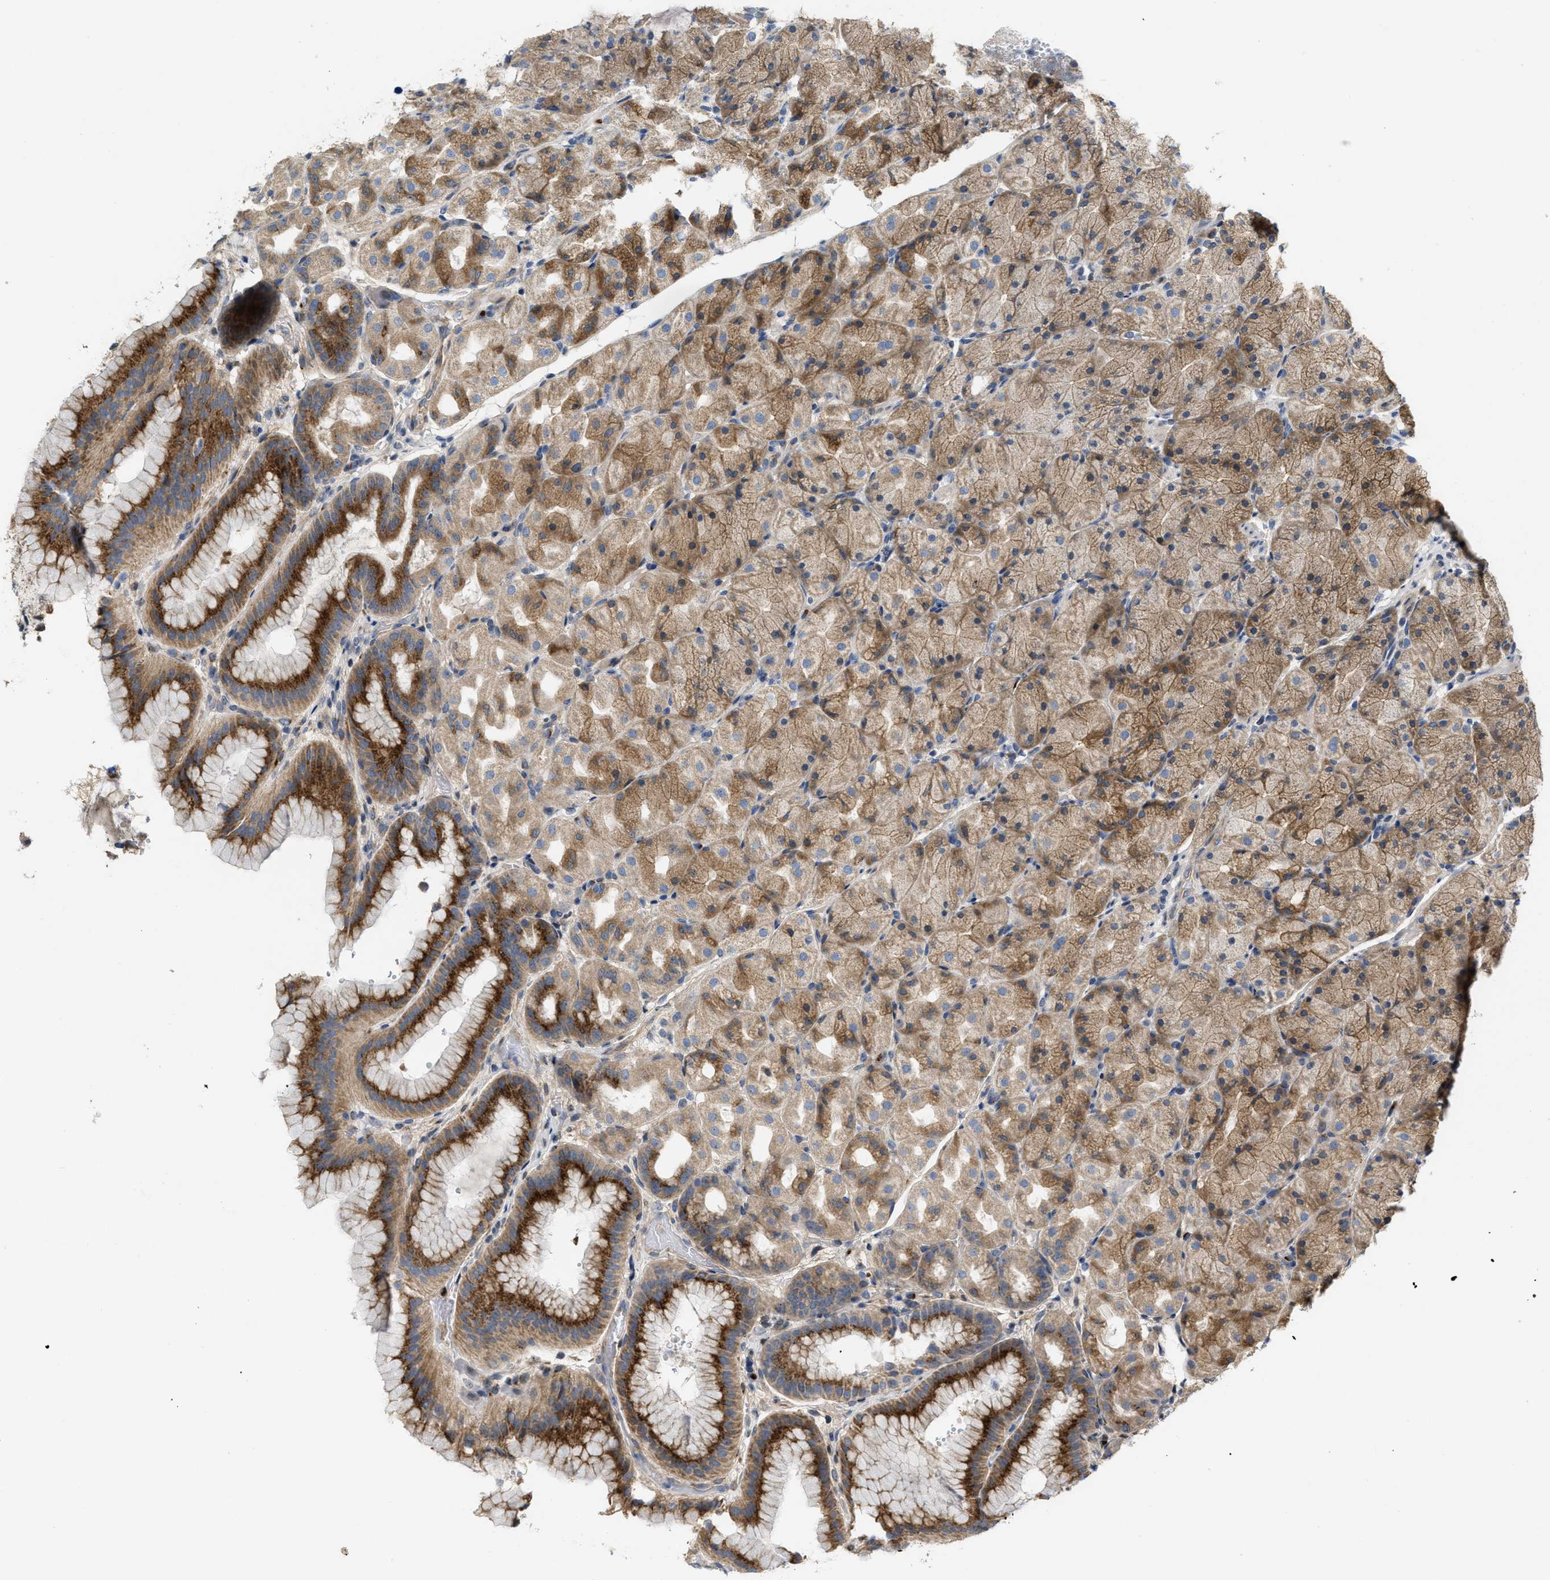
{"staining": {"intensity": "moderate", "quantity": ">75%", "location": "cytoplasmic/membranous"}, "tissue": "stomach", "cell_type": "Glandular cells", "image_type": "normal", "snomed": [{"axis": "morphology", "description": "Normal tissue, NOS"}, {"axis": "morphology", "description": "Carcinoid, malignant, NOS"}, {"axis": "topography", "description": "Stomach, upper"}], "caption": "A brown stain labels moderate cytoplasmic/membranous positivity of a protein in glandular cells of unremarkable stomach. (Brightfield microscopy of DAB IHC at high magnification).", "gene": "ZNF70", "patient": {"sex": "male", "age": 39}}